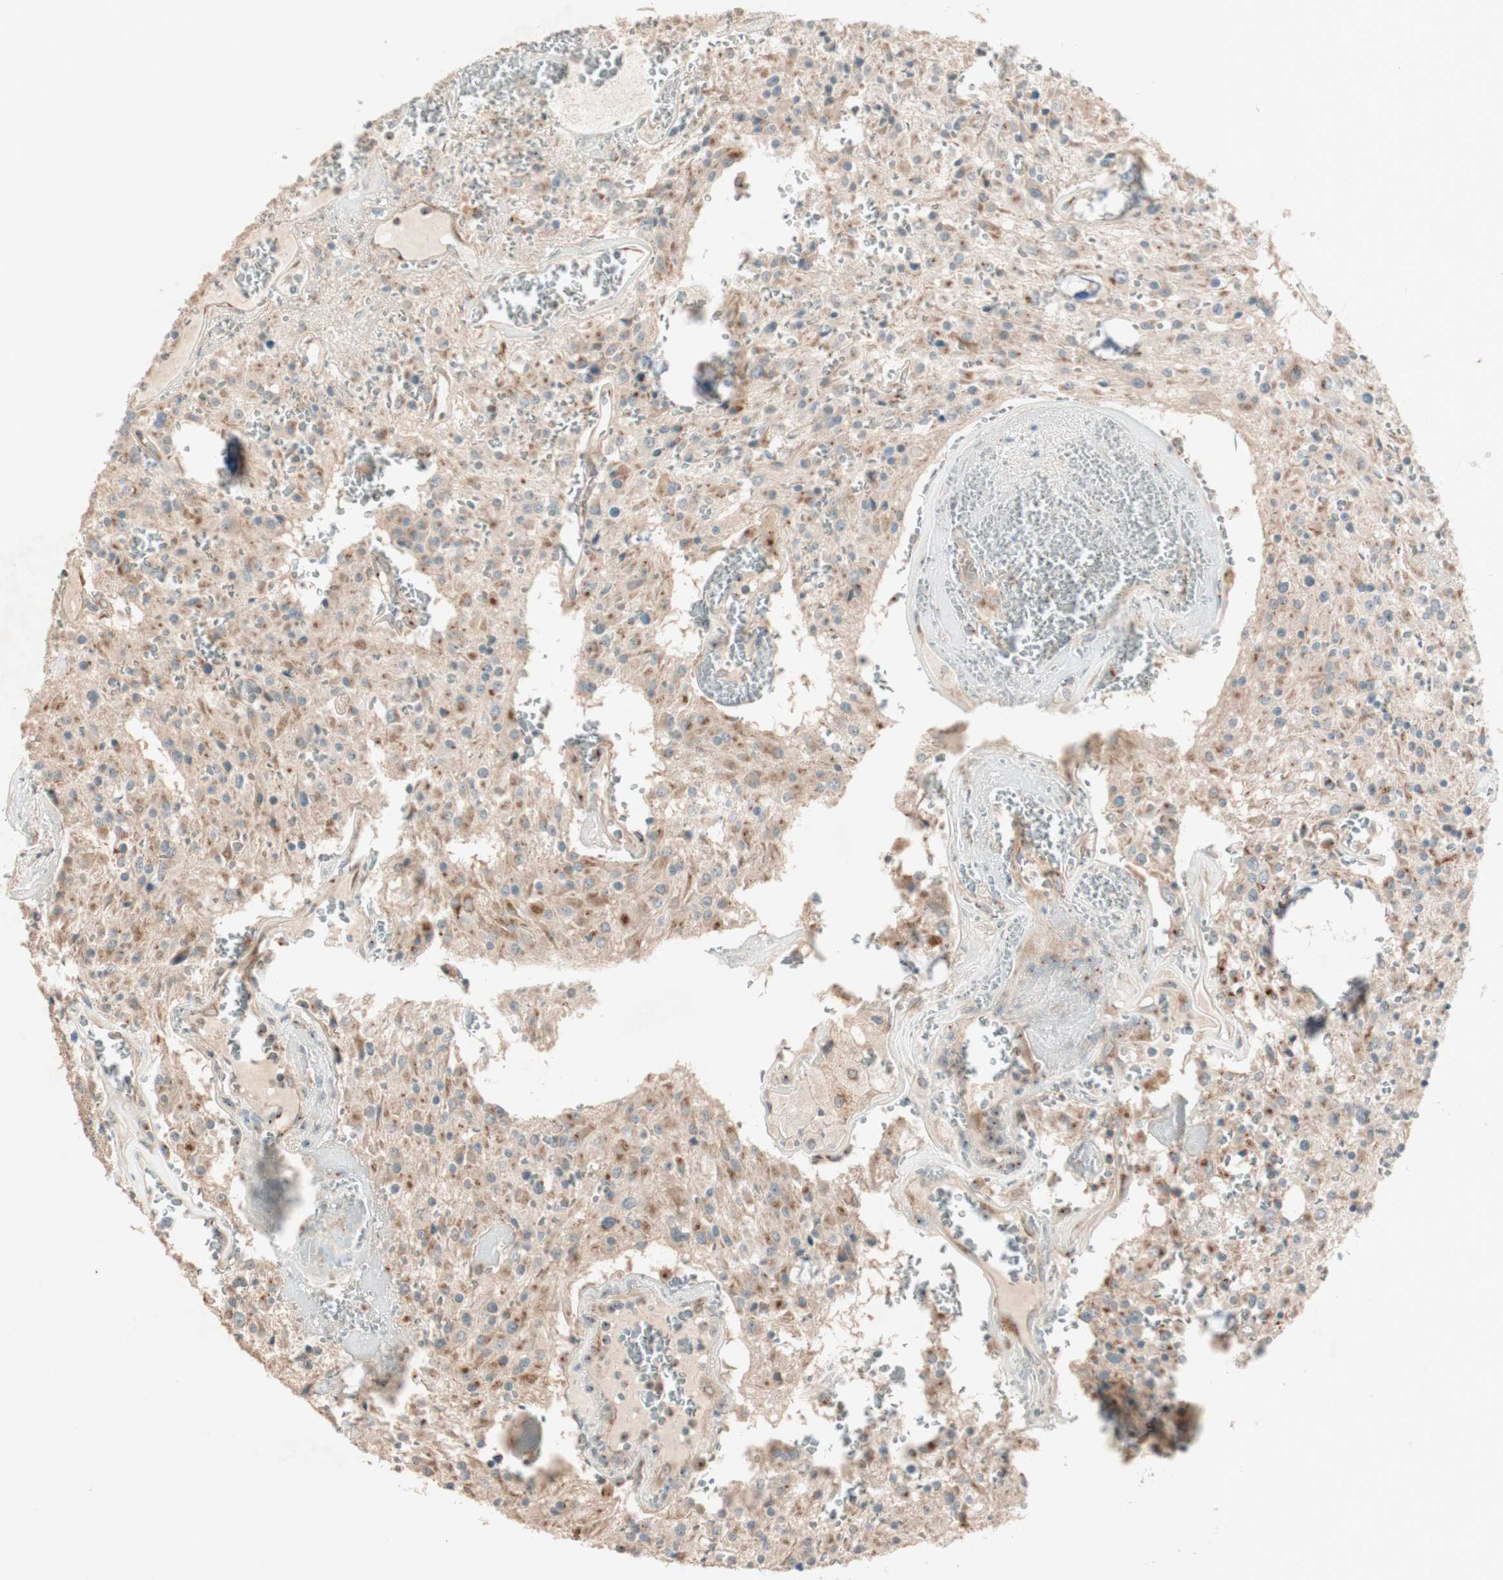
{"staining": {"intensity": "moderate", "quantity": "25%-75%", "location": "cytoplasmic/membranous"}, "tissue": "glioma", "cell_type": "Tumor cells", "image_type": "cancer", "snomed": [{"axis": "morphology", "description": "Glioma, malignant, Low grade"}, {"axis": "topography", "description": "Brain"}], "caption": "Human malignant glioma (low-grade) stained with a brown dye shows moderate cytoplasmic/membranous positive expression in approximately 25%-75% of tumor cells.", "gene": "SEC16A", "patient": {"sex": "male", "age": 58}}